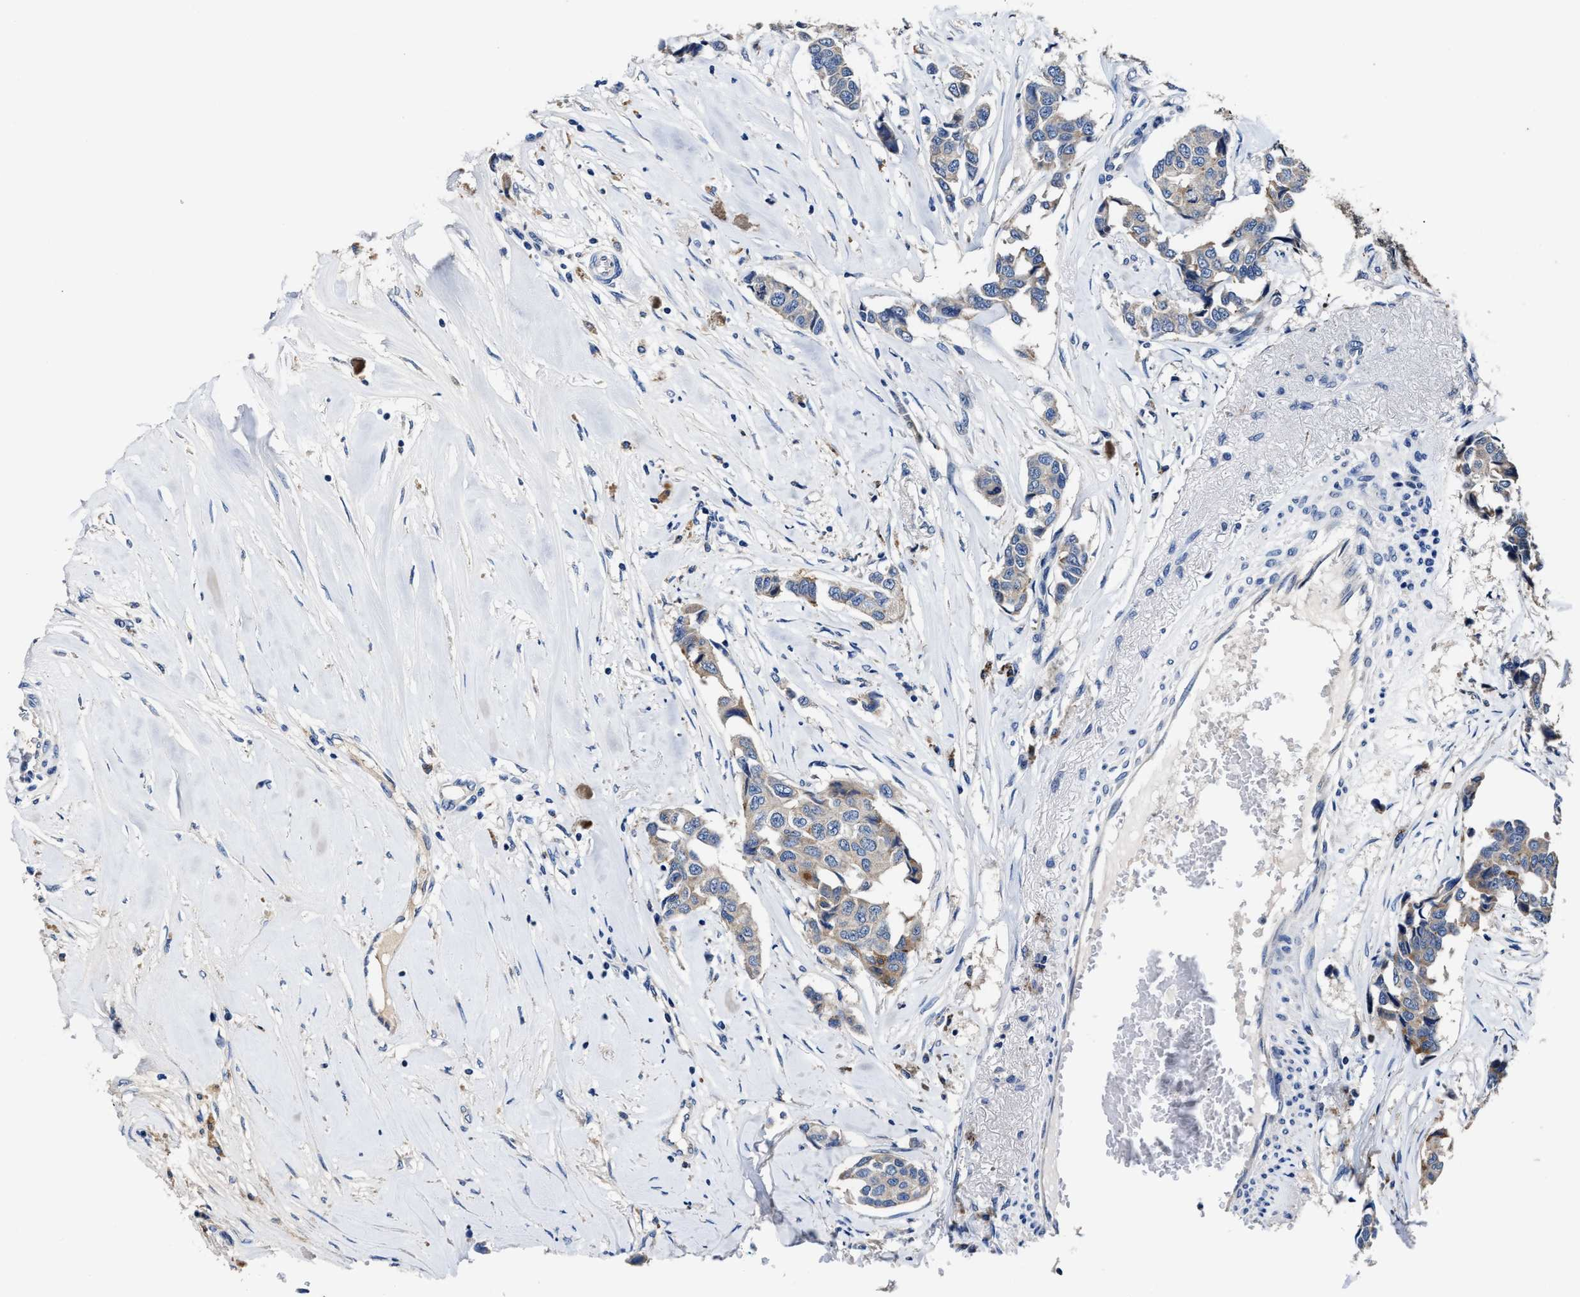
{"staining": {"intensity": "weak", "quantity": "<25%", "location": "cytoplasmic/membranous"}, "tissue": "breast cancer", "cell_type": "Tumor cells", "image_type": "cancer", "snomed": [{"axis": "morphology", "description": "Duct carcinoma"}, {"axis": "topography", "description": "Breast"}], "caption": "Tumor cells show no significant expression in breast cancer (infiltrating ductal carcinoma).", "gene": "UBR4", "patient": {"sex": "female", "age": 80}}